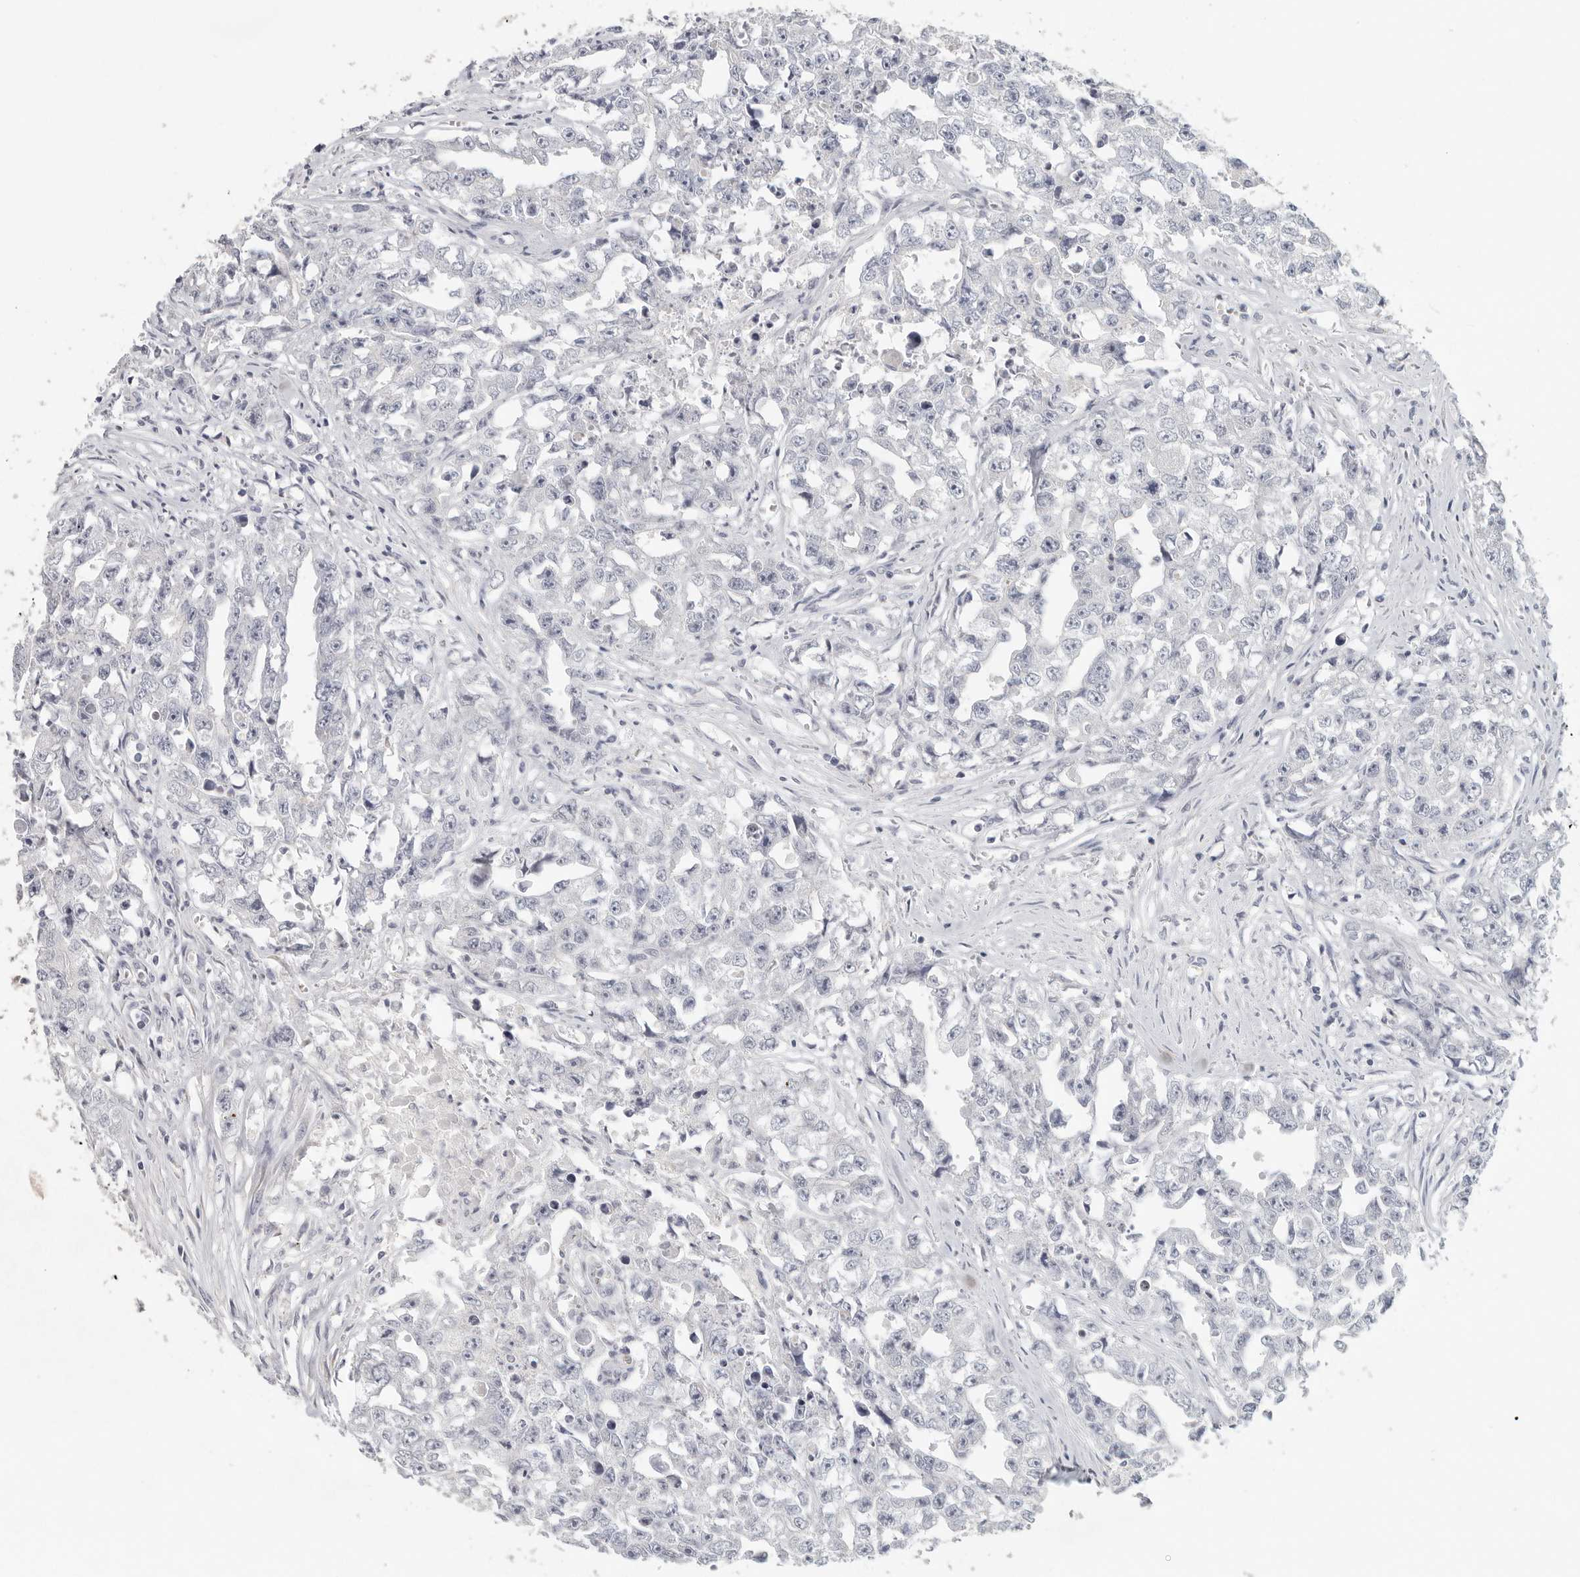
{"staining": {"intensity": "negative", "quantity": "none", "location": "none"}, "tissue": "testis cancer", "cell_type": "Tumor cells", "image_type": "cancer", "snomed": [{"axis": "morphology", "description": "Seminoma, NOS"}, {"axis": "morphology", "description": "Carcinoma, Embryonal, NOS"}, {"axis": "topography", "description": "Testis"}], "caption": "DAB immunohistochemical staining of human seminoma (testis) demonstrates no significant positivity in tumor cells.", "gene": "DNAJC11", "patient": {"sex": "male", "age": 43}}